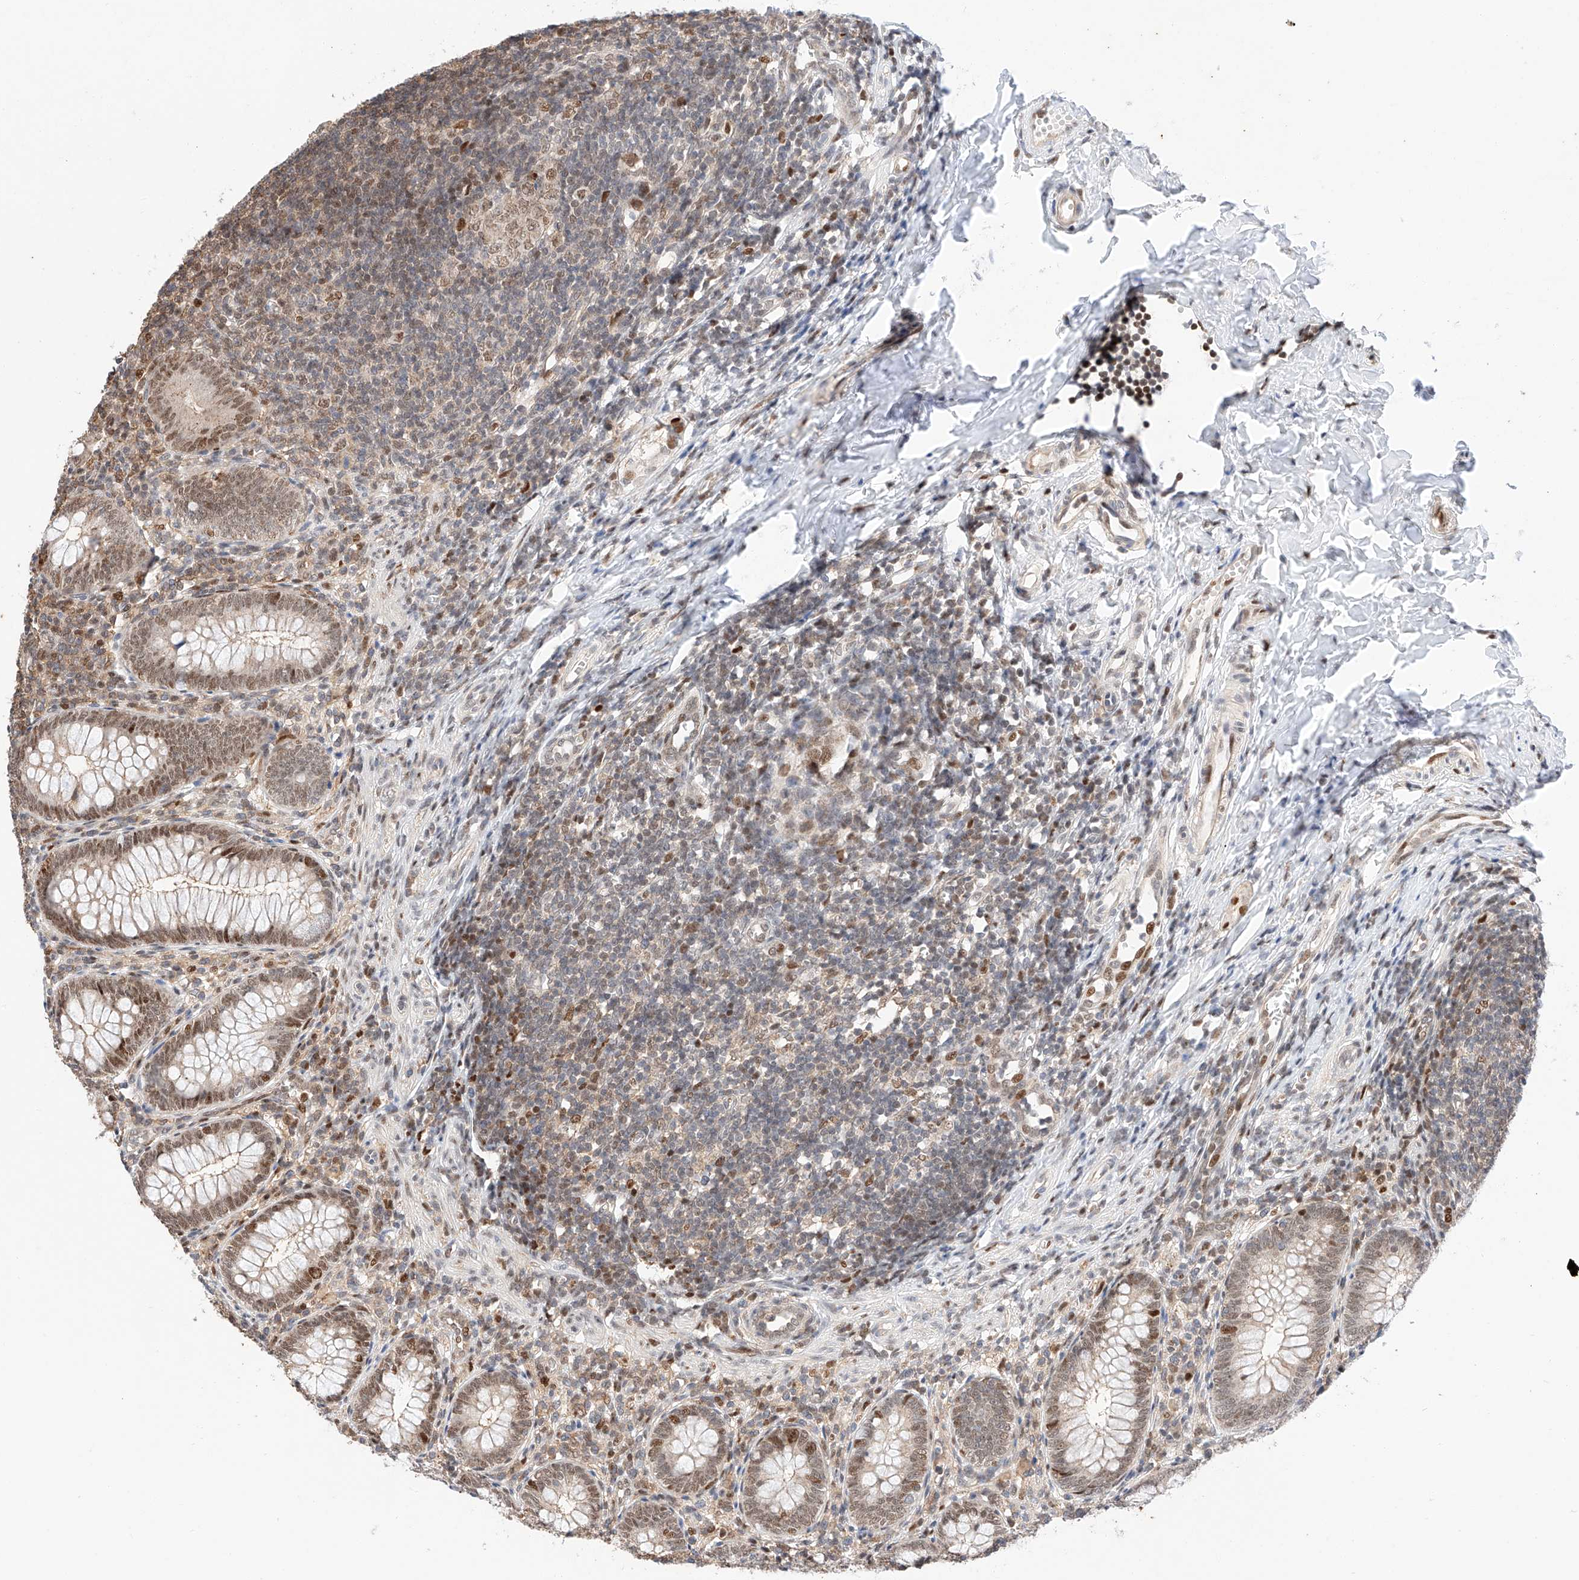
{"staining": {"intensity": "moderate", "quantity": ">75%", "location": "nuclear"}, "tissue": "appendix", "cell_type": "Glandular cells", "image_type": "normal", "snomed": [{"axis": "morphology", "description": "Normal tissue, NOS"}, {"axis": "topography", "description": "Appendix"}], "caption": "Immunohistochemistry (IHC) image of normal human appendix stained for a protein (brown), which exhibits medium levels of moderate nuclear positivity in about >75% of glandular cells.", "gene": "HDAC9", "patient": {"sex": "male", "age": 14}}